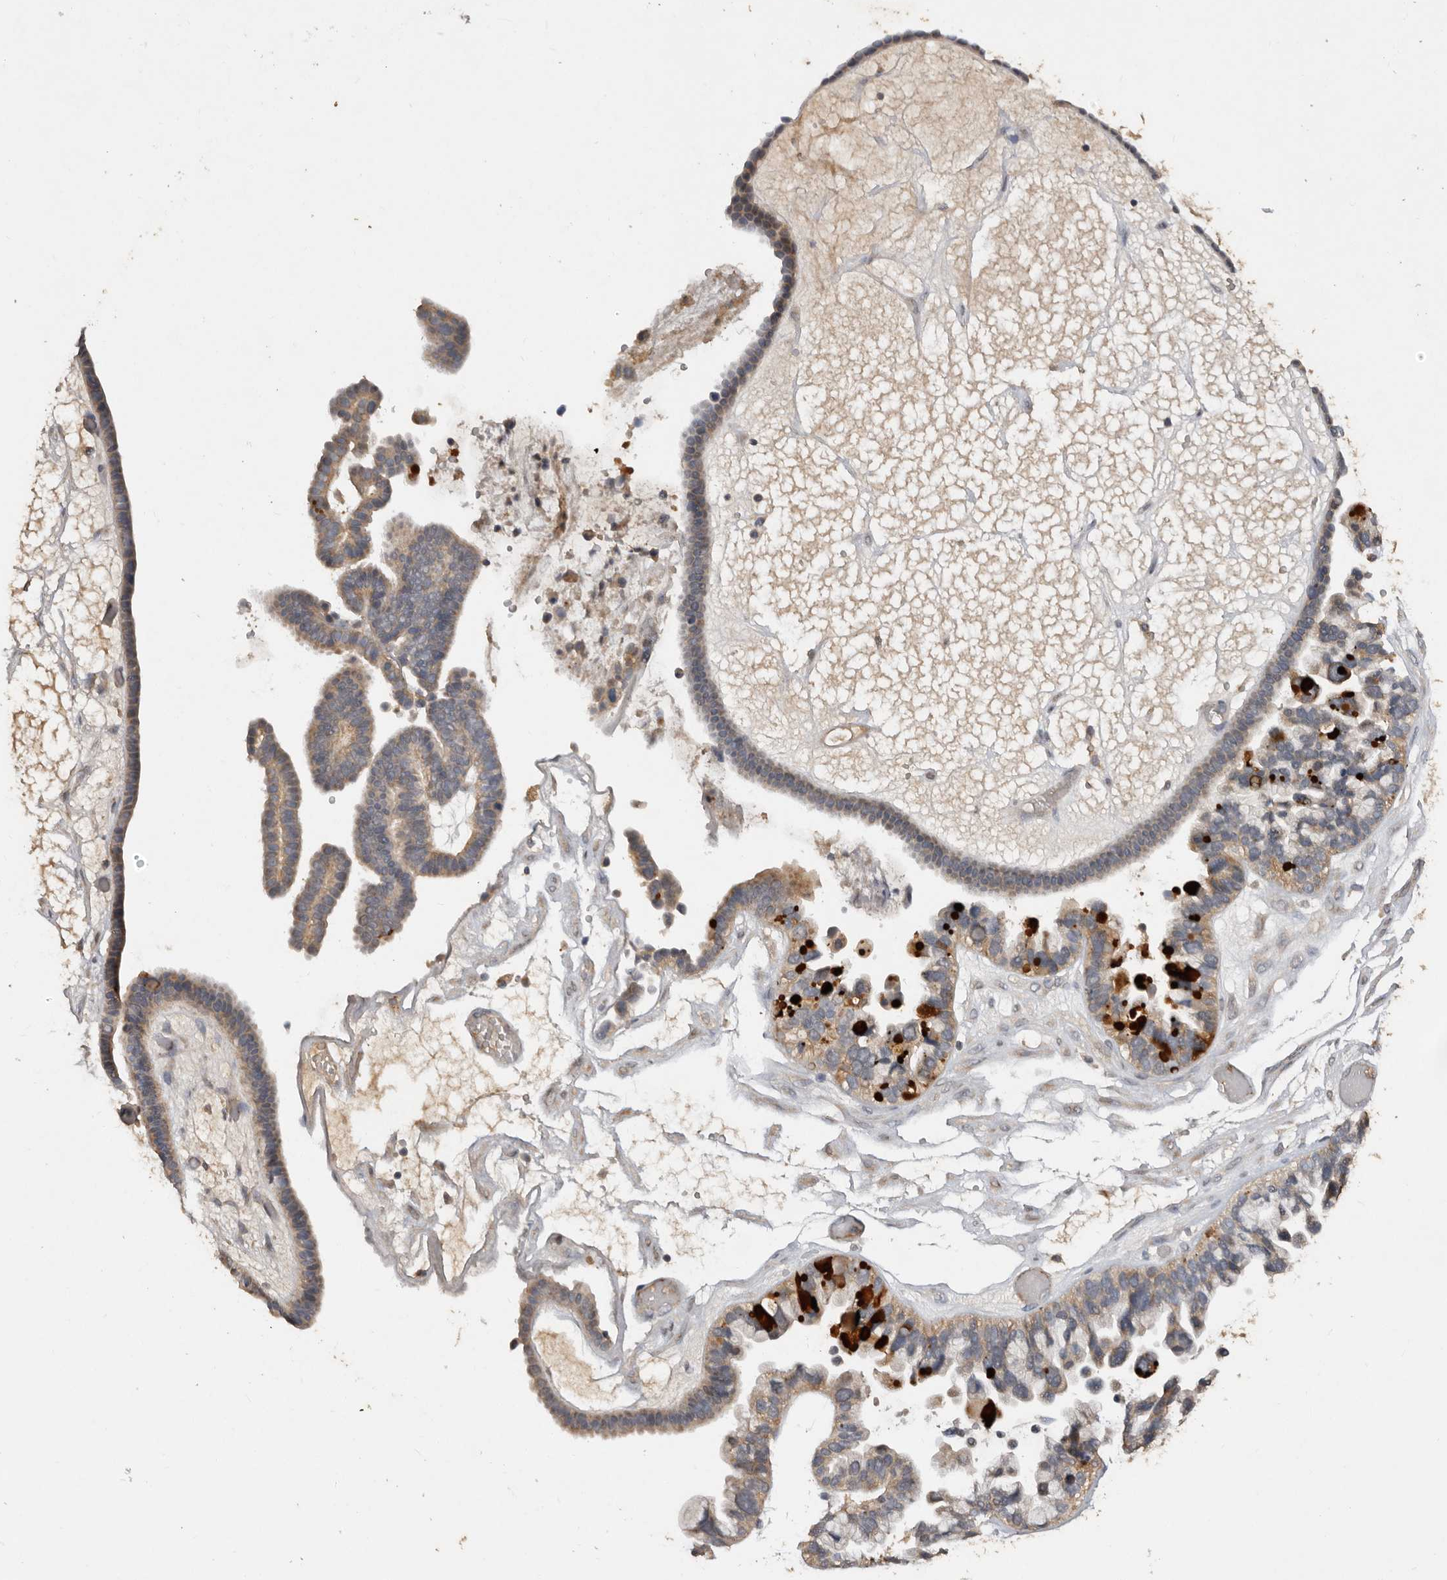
{"staining": {"intensity": "weak", "quantity": ">75%", "location": "cytoplasmic/membranous"}, "tissue": "ovarian cancer", "cell_type": "Tumor cells", "image_type": "cancer", "snomed": [{"axis": "morphology", "description": "Cystadenocarcinoma, serous, NOS"}, {"axis": "topography", "description": "Ovary"}], "caption": "About >75% of tumor cells in serous cystadenocarcinoma (ovarian) exhibit weak cytoplasmic/membranous protein positivity as visualized by brown immunohistochemical staining.", "gene": "EDEM1", "patient": {"sex": "female", "age": 56}}